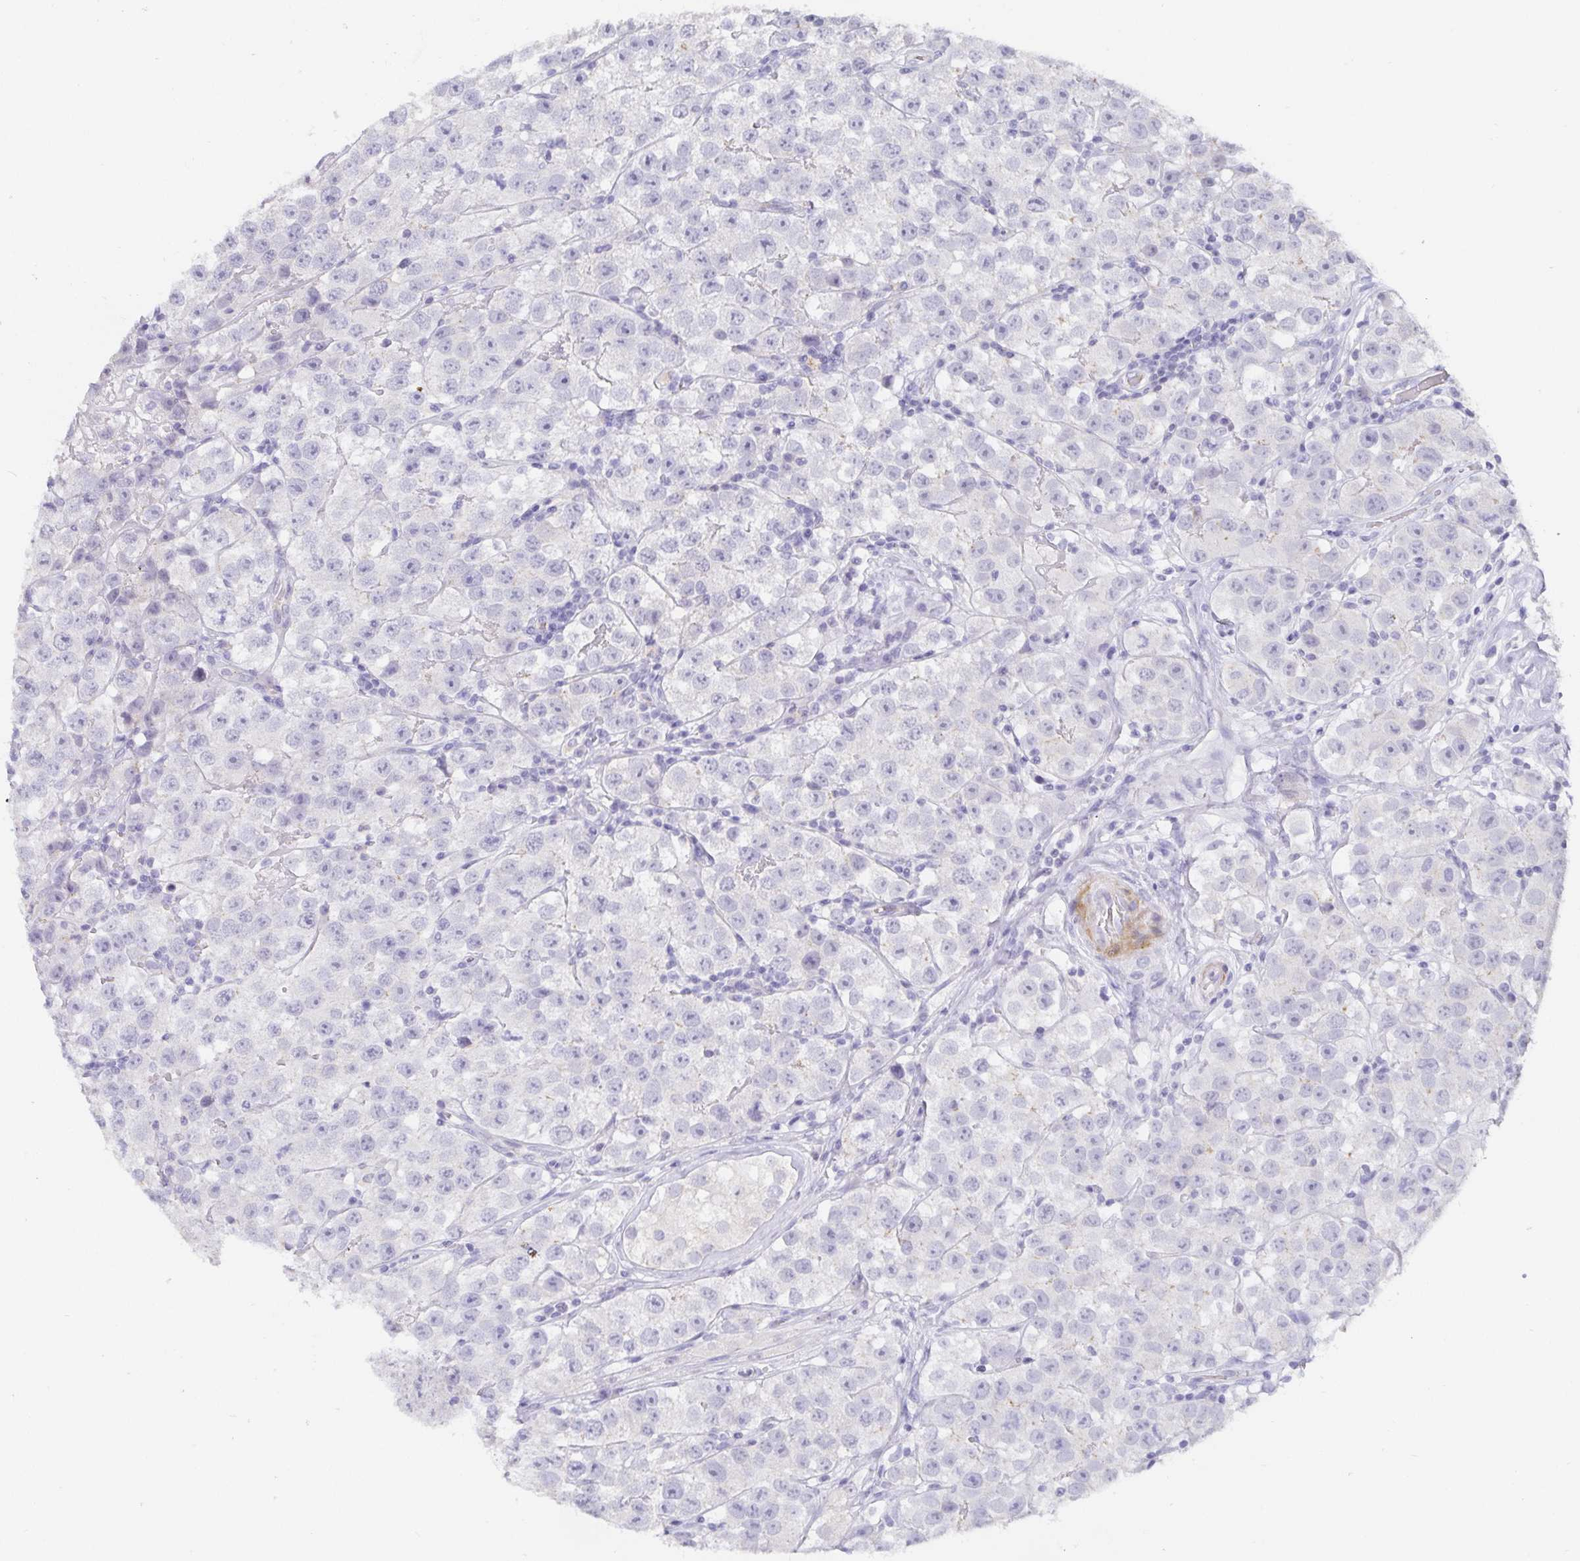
{"staining": {"intensity": "negative", "quantity": "none", "location": "none"}, "tissue": "testis cancer", "cell_type": "Tumor cells", "image_type": "cancer", "snomed": [{"axis": "morphology", "description": "Seminoma, NOS"}, {"axis": "topography", "description": "Testis"}], "caption": "Immunohistochemistry image of testis cancer (seminoma) stained for a protein (brown), which displays no staining in tumor cells.", "gene": "PDX1", "patient": {"sex": "male", "age": 34}}